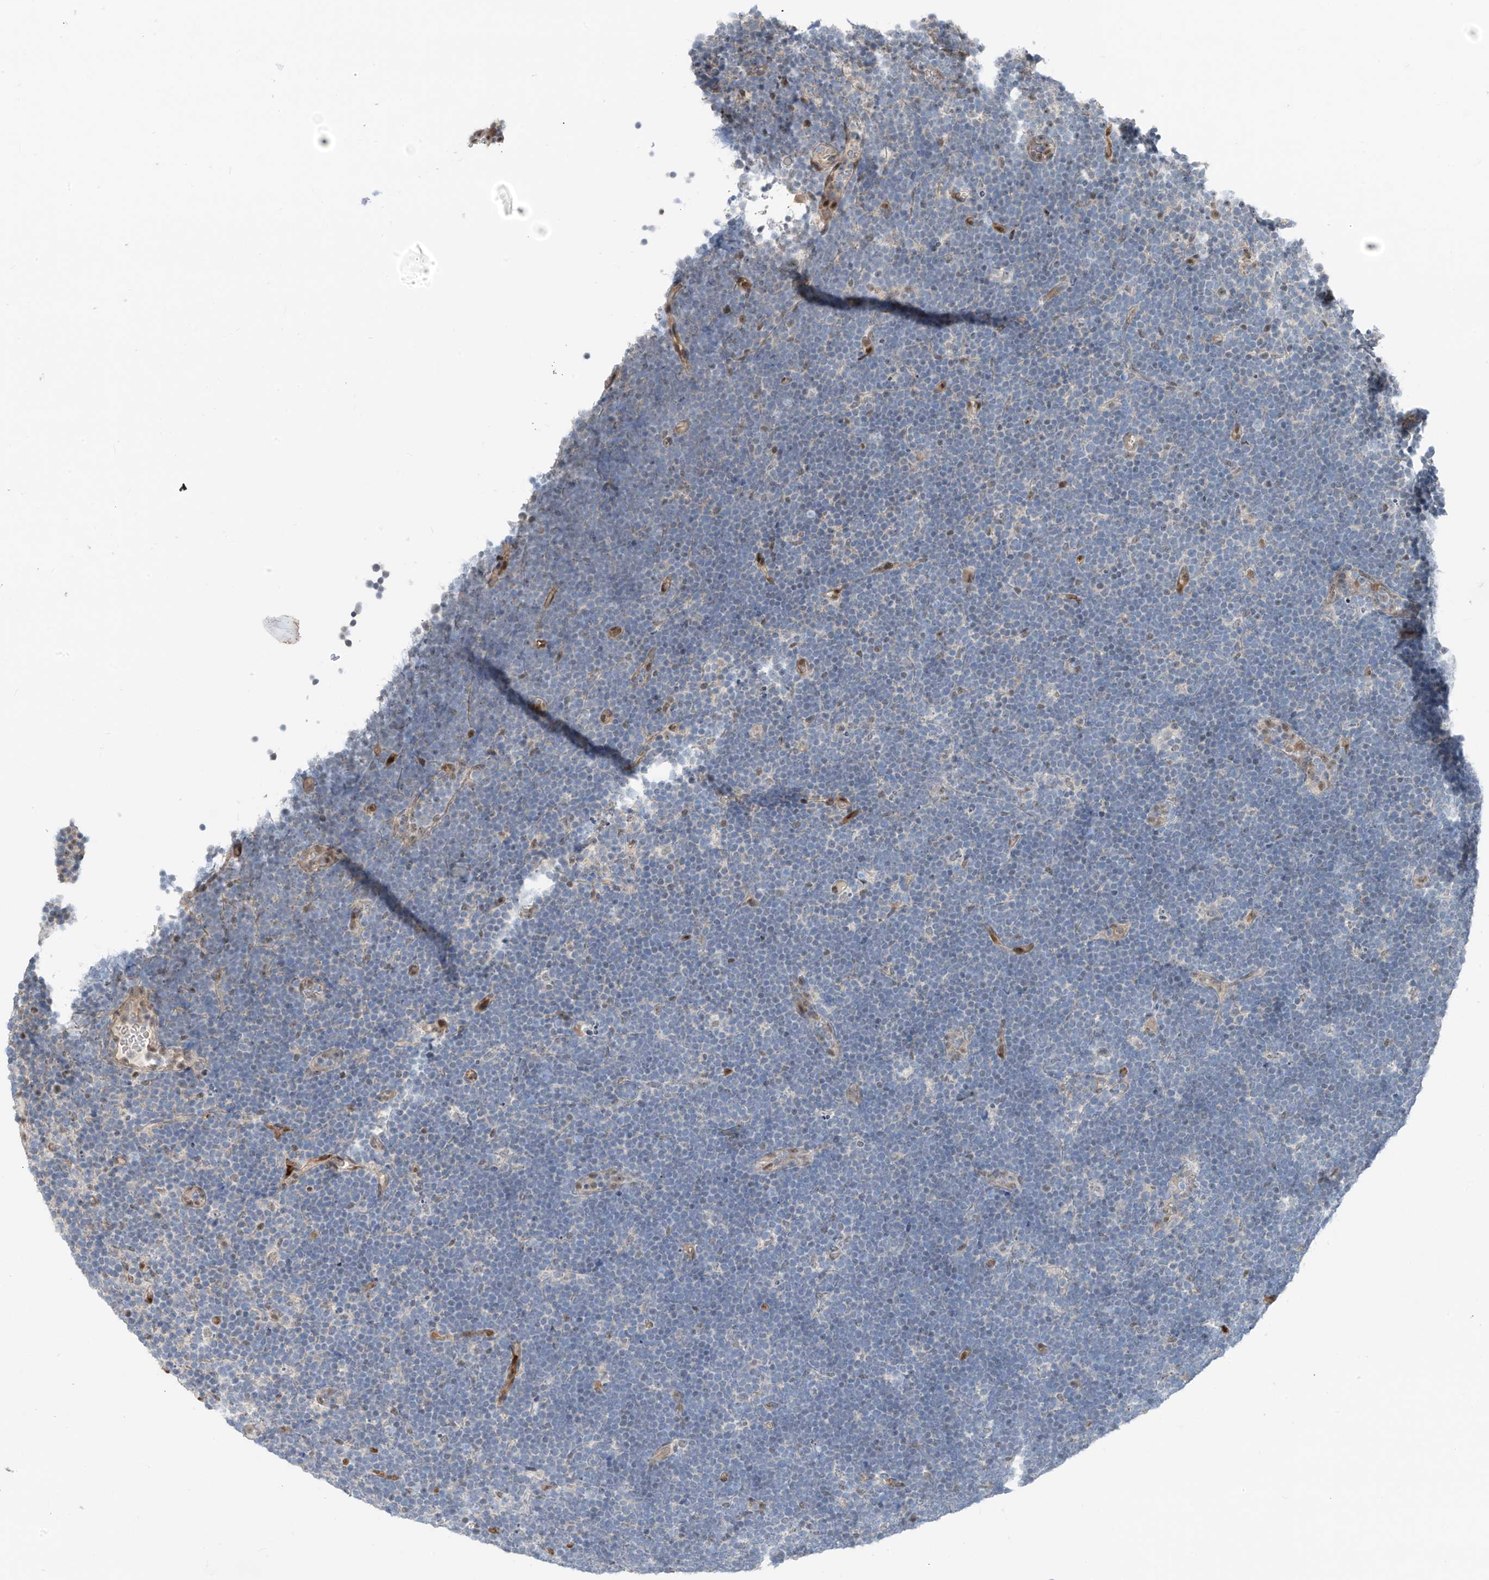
{"staining": {"intensity": "negative", "quantity": "none", "location": "none"}, "tissue": "lymphoma", "cell_type": "Tumor cells", "image_type": "cancer", "snomed": [{"axis": "morphology", "description": "Malignant lymphoma, non-Hodgkin's type, High grade"}, {"axis": "topography", "description": "Lymph node"}], "caption": "Human lymphoma stained for a protein using immunohistochemistry shows no expression in tumor cells.", "gene": "RBP7", "patient": {"sex": "male", "age": 13}}